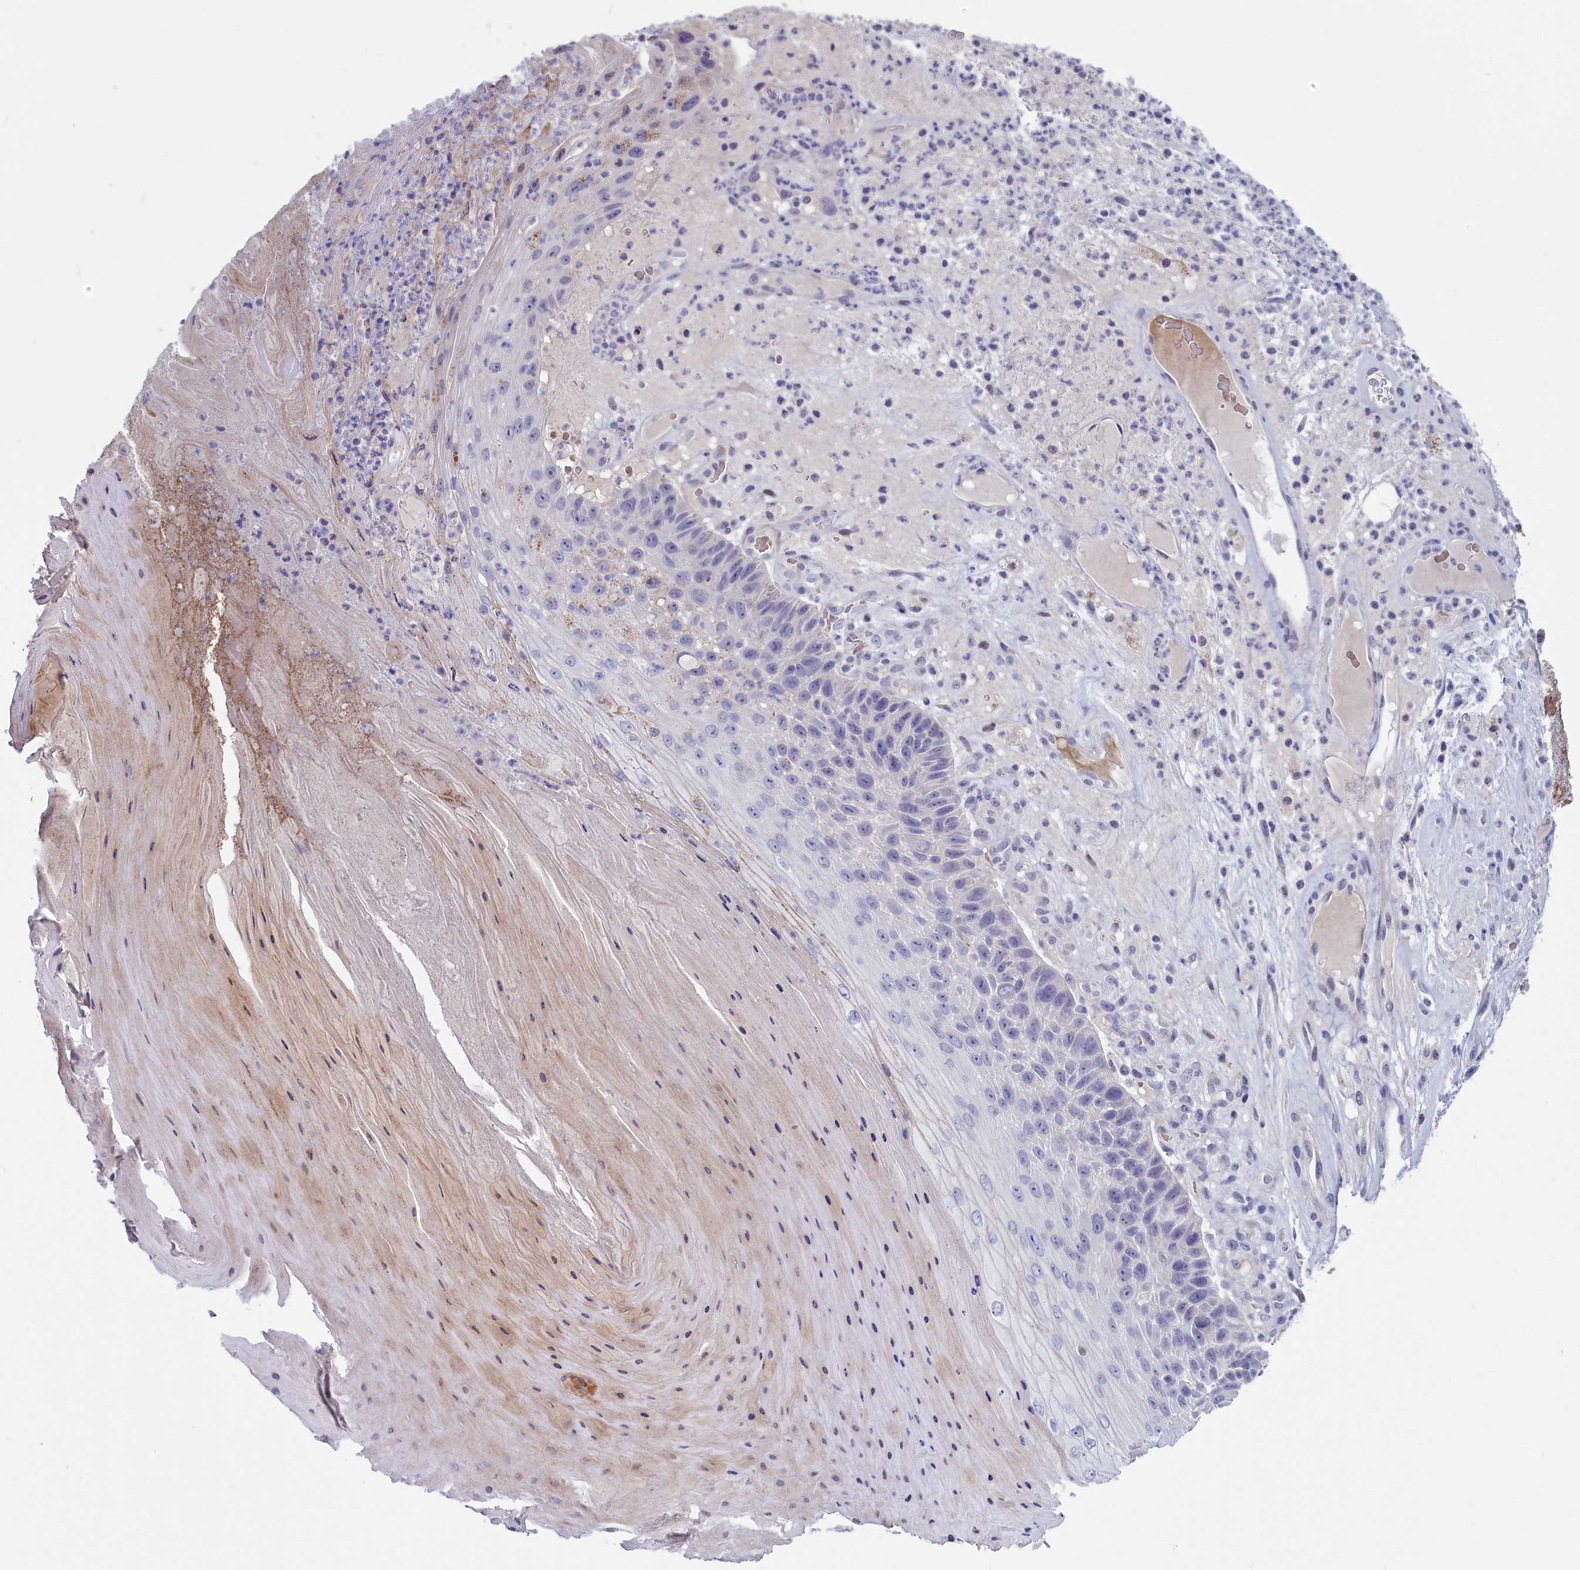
{"staining": {"intensity": "negative", "quantity": "none", "location": "none"}, "tissue": "skin cancer", "cell_type": "Tumor cells", "image_type": "cancer", "snomed": [{"axis": "morphology", "description": "Squamous cell carcinoma, NOS"}, {"axis": "topography", "description": "Skin"}], "caption": "Photomicrograph shows no significant protein expression in tumor cells of skin cancer (squamous cell carcinoma).", "gene": "HYKK", "patient": {"sex": "female", "age": 88}}